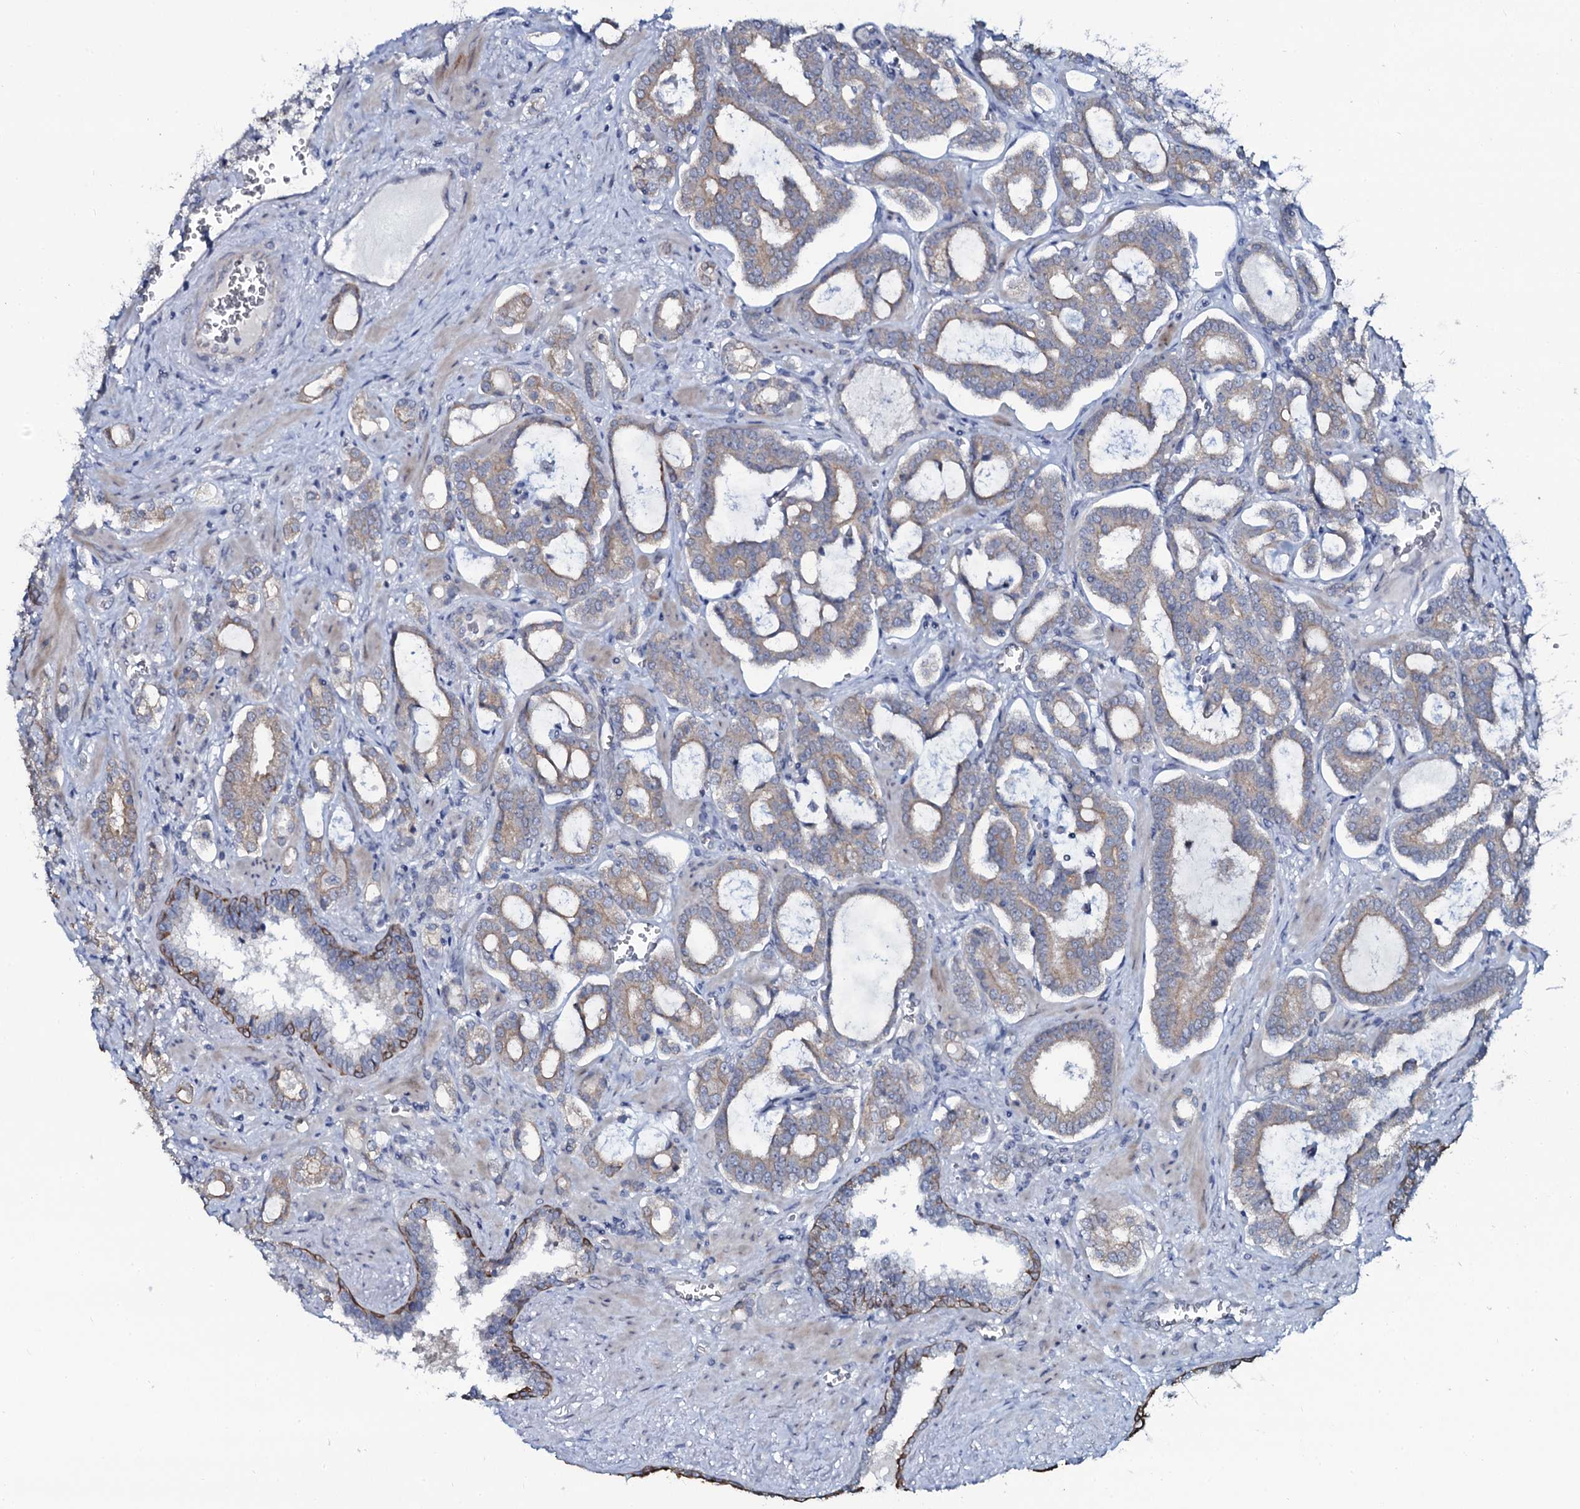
{"staining": {"intensity": "weak", "quantity": "<25%", "location": "cytoplasmic/membranous"}, "tissue": "prostate cancer", "cell_type": "Tumor cells", "image_type": "cancer", "snomed": [{"axis": "morphology", "description": "Adenocarcinoma, High grade"}, {"axis": "topography", "description": "Prostate and seminal vesicle, NOS"}], "caption": "The immunohistochemistry (IHC) micrograph has no significant positivity in tumor cells of prostate cancer (adenocarcinoma (high-grade)) tissue. The staining is performed using DAB (3,3'-diaminobenzidine) brown chromogen with nuclei counter-stained in using hematoxylin.", "gene": "C10orf88", "patient": {"sex": "male", "age": 67}}